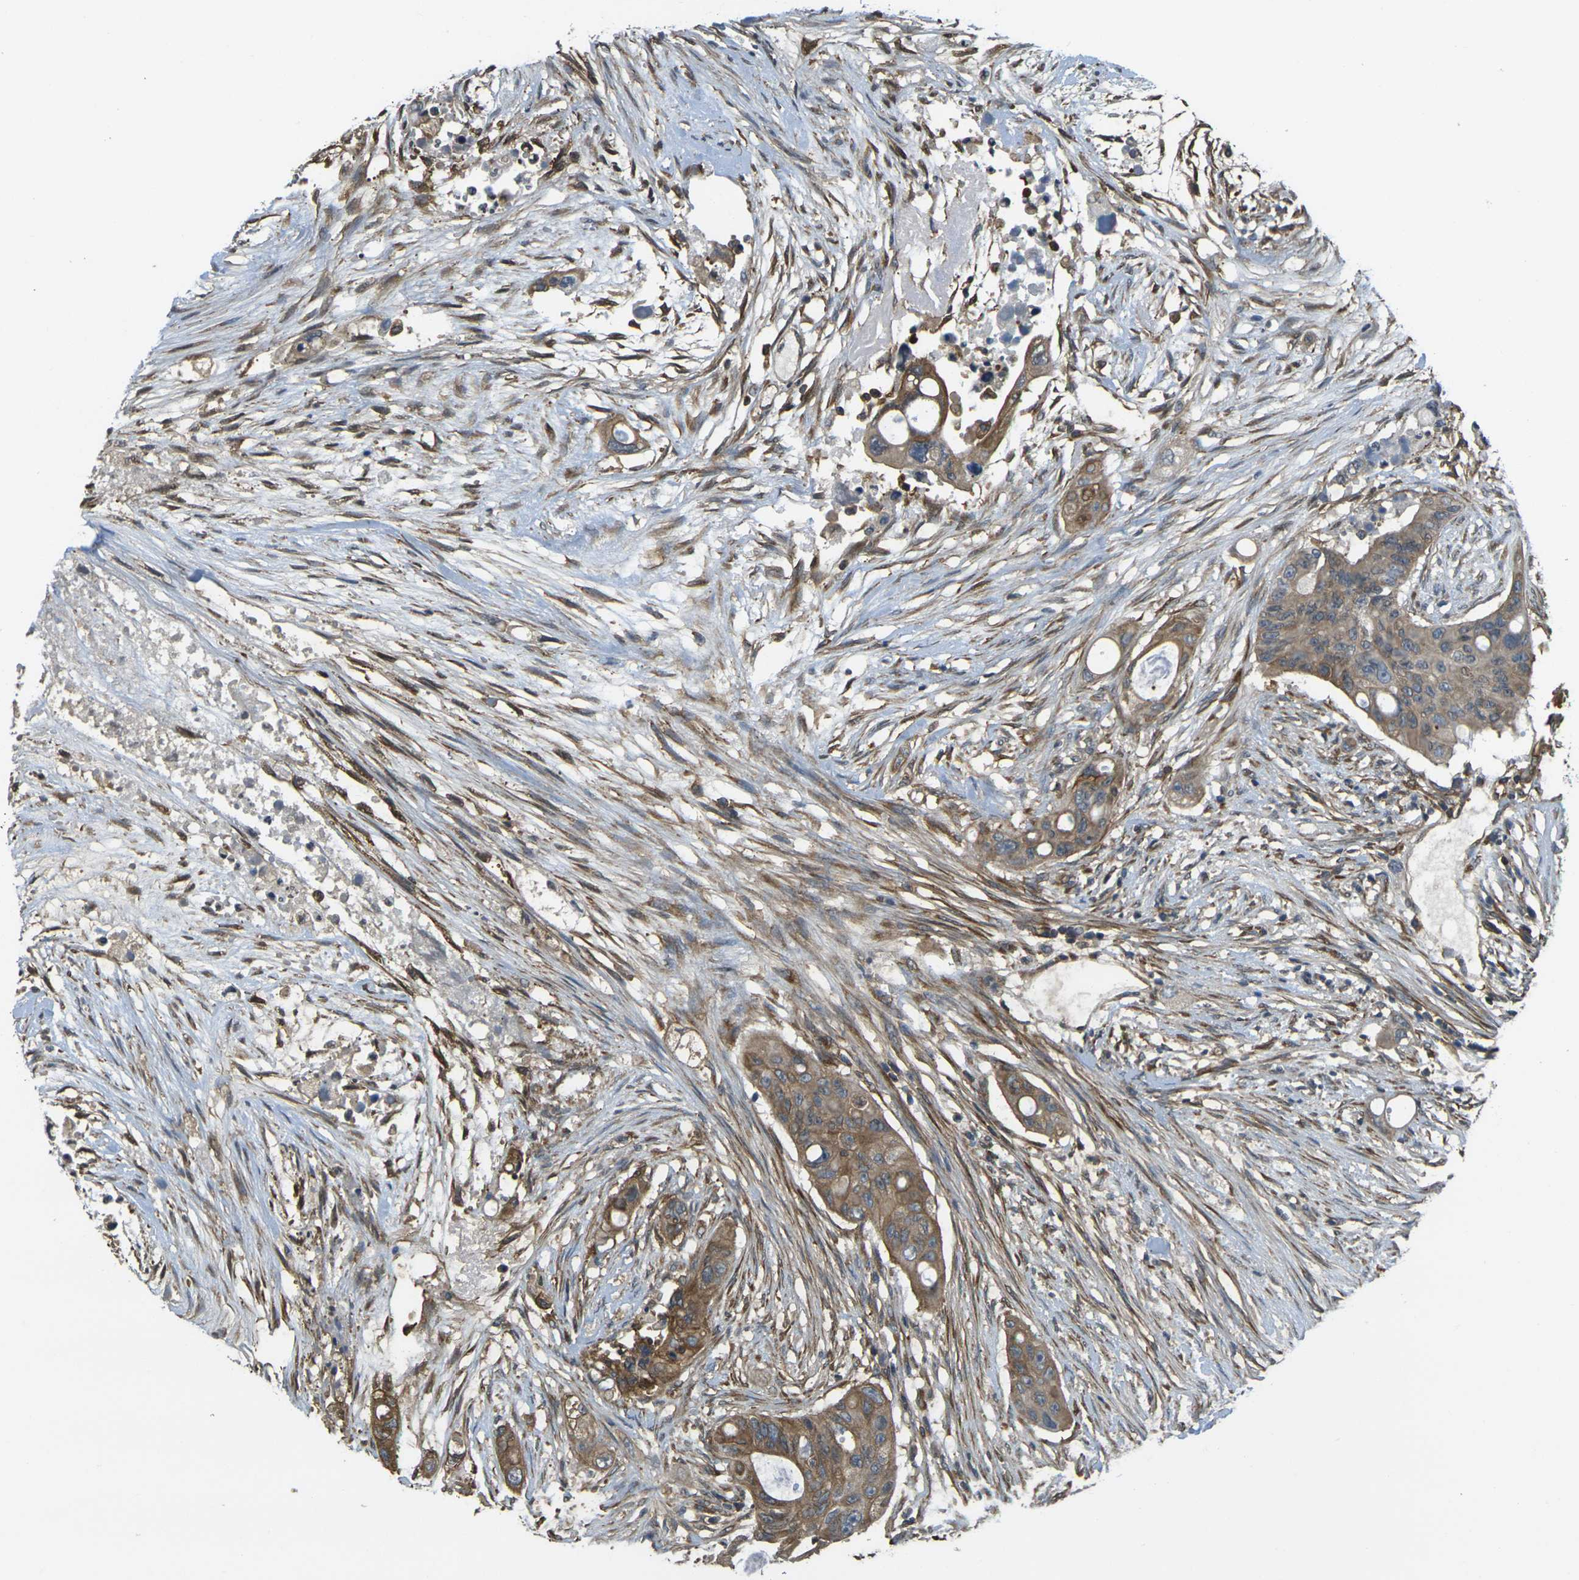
{"staining": {"intensity": "moderate", "quantity": ">75%", "location": "cytoplasmic/membranous"}, "tissue": "colorectal cancer", "cell_type": "Tumor cells", "image_type": "cancer", "snomed": [{"axis": "morphology", "description": "Adenocarcinoma, NOS"}, {"axis": "topography", "description": "Colon"}], "caption": "High-power microscopy captured an immunohistochemistry image of colorectal cancer, revealing moderate cytoplasmic/membranous staining in about >75% of tumor cells.", "gene": "CAST", "patient": {"sex": "female", "age": 57}}